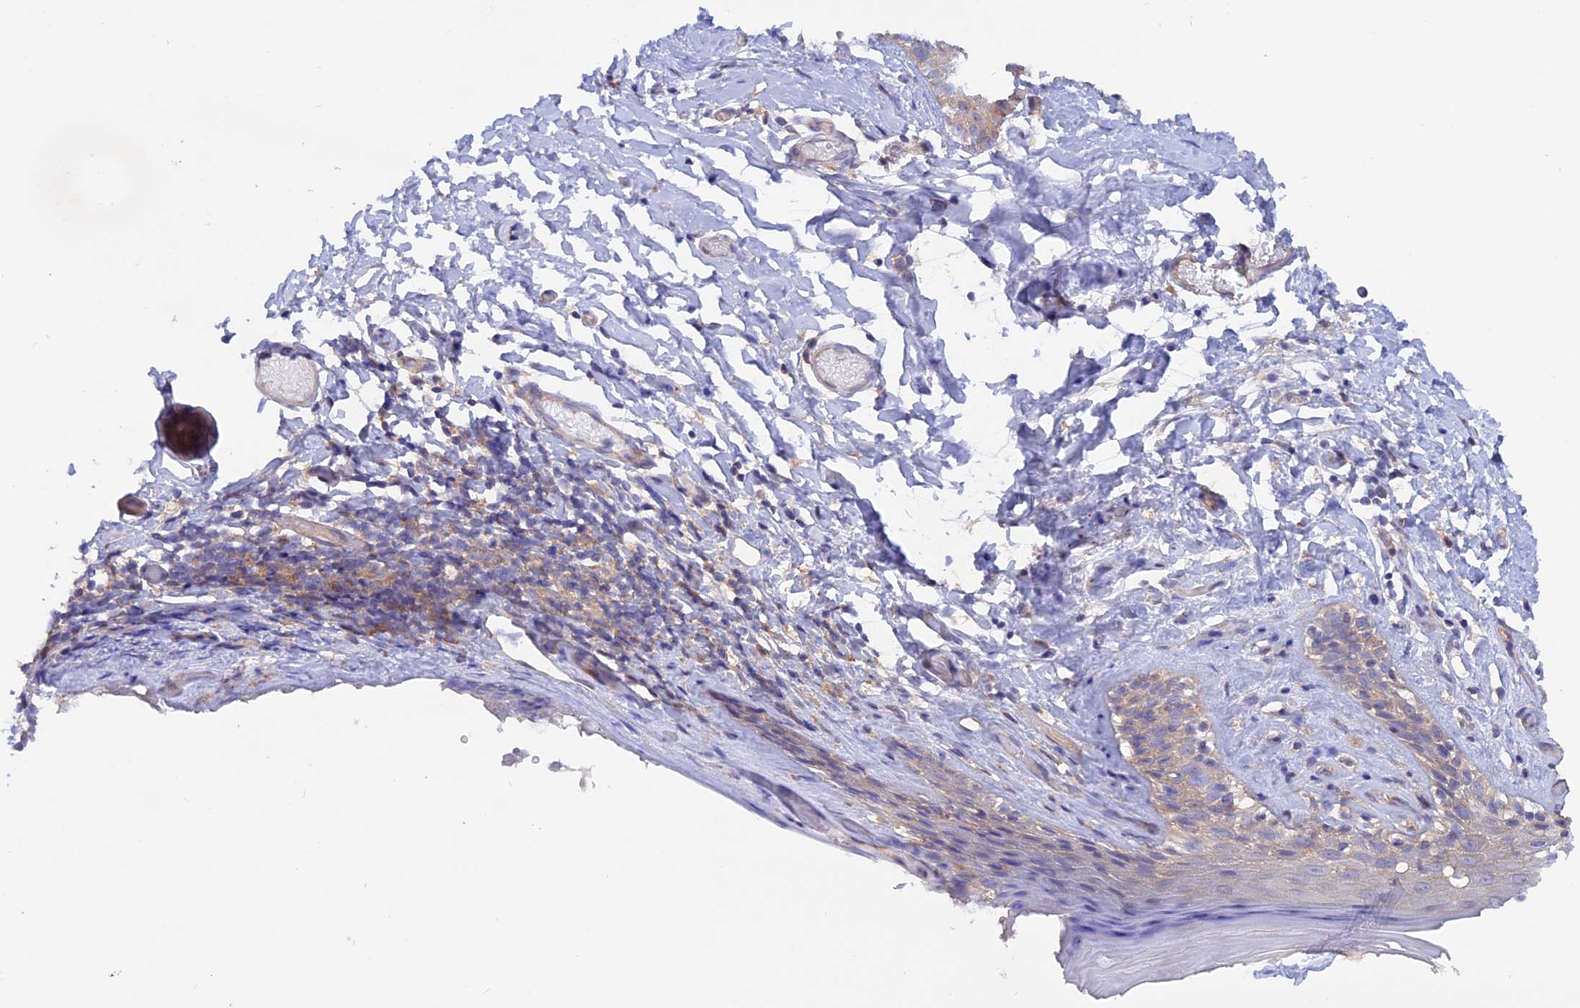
{"staining": {"intensity": "moderate", "quantity": "25%-75%", "location": "cytoplasmic/membranous"}, "tissue": "skin", "cell_type": "Epidermal cells", "image_type": "normal", "snomed": [{"axis": "morphology", "description": "Normal tissue, NOS"}, {"axis": "topography", "description": "Adipose tissue"}, {"axis": "topography", "description": "Vascular tissue"}, {"axis": "topography", "description": "Vulva"}, {"axis": "topography", "description": "Peripheral nerve tissue"}], "caption": "Immunohistochemical staining of benign human skin displays medium levels of moderate cytoplasmic/membranous positivity in about 25%-75% of epidermal cells.", "gene": "HYCC1", "patient": {"sex": "female", "age": 86}}